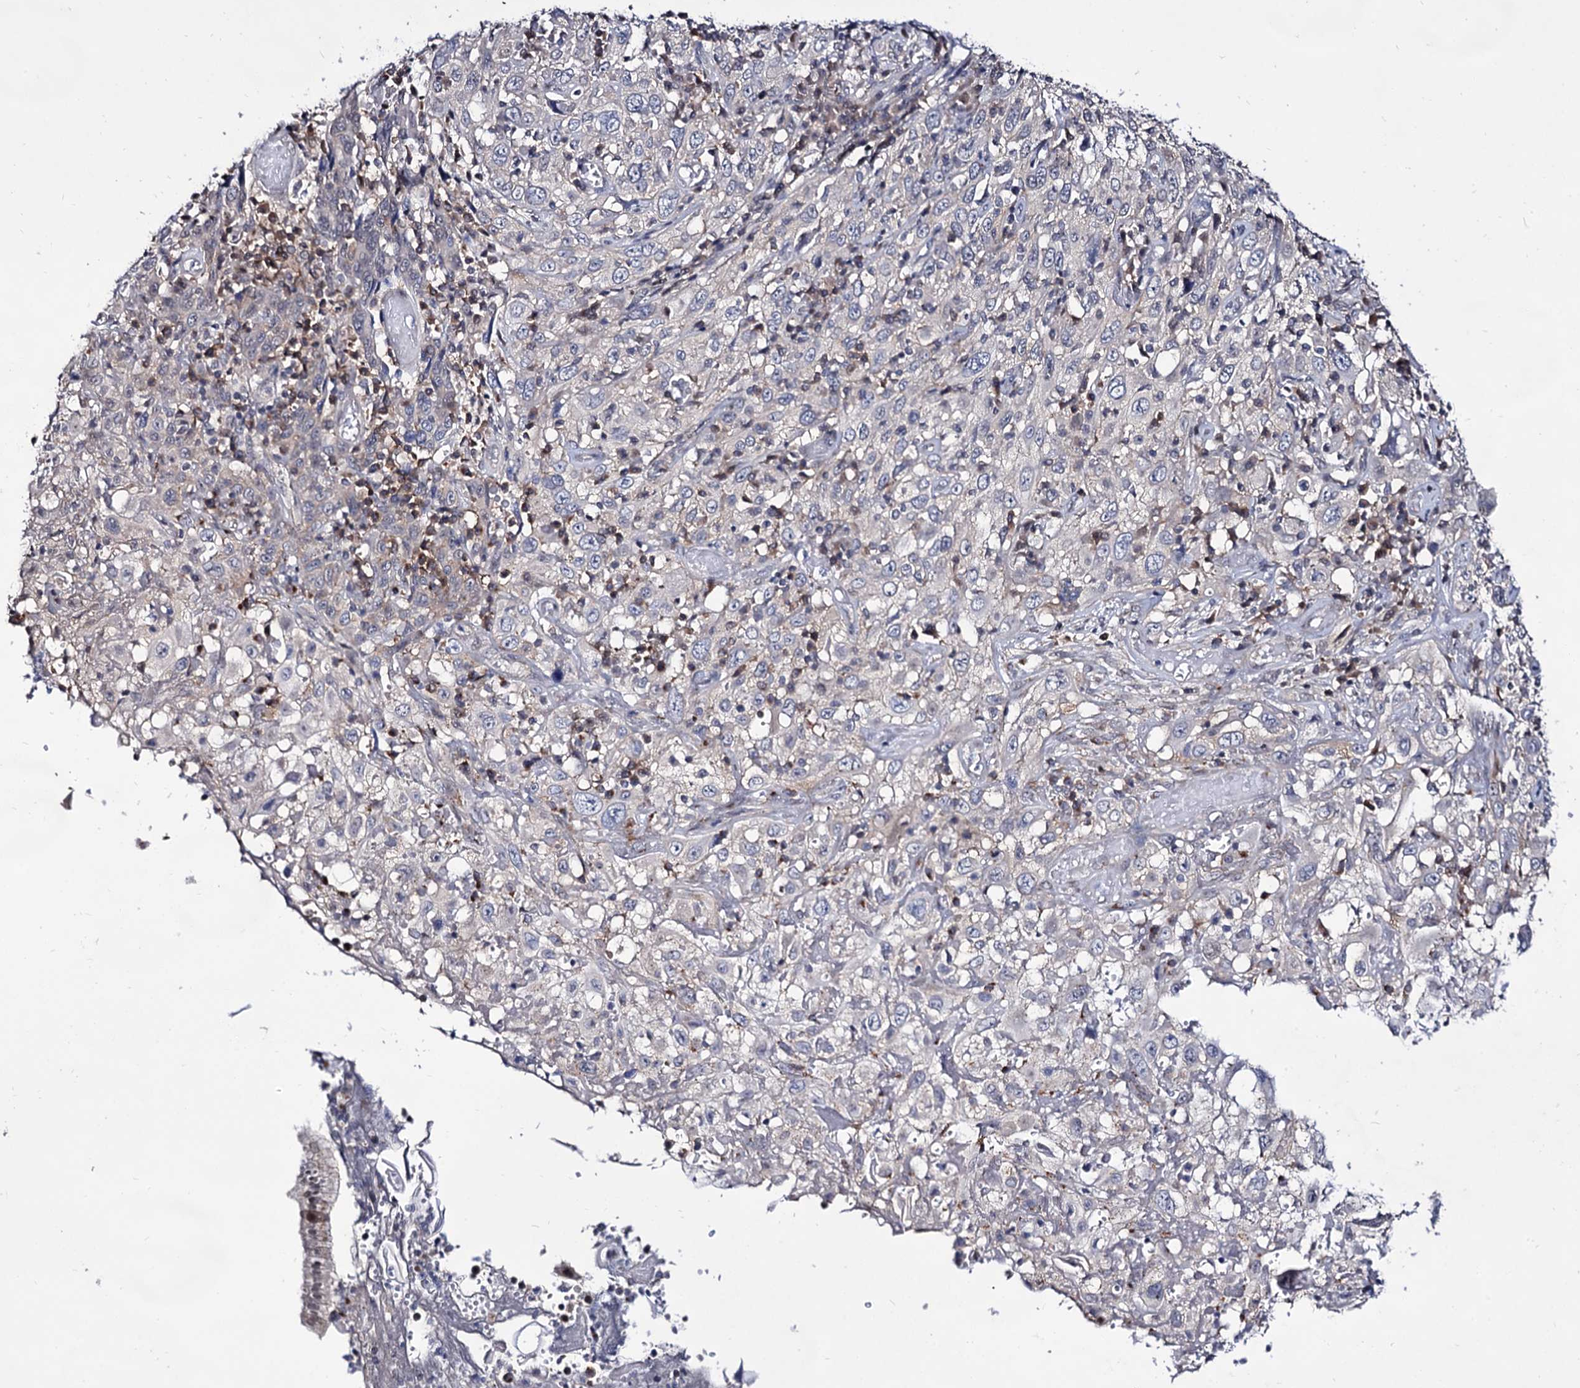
{"staining": {"intensity": "negative", "quantity": "none", "location": "none"}, "tissue": "cervical cancer", "cell_type": "Tumor cells", "image_type": "cancer", "snomed": [{"axis": "morphology", "description": "Squamous cell carcinoma, NOS"}, {"axis": "topography", "description": "Cervix"}], "caption": "Cervical cancer (squamous cell carcinoma) was stained to show a protein in brown. There is no significant expression in tumor cells.", "gene": "ARFIP2", "patient": {"sex": "female", "age": 46}}